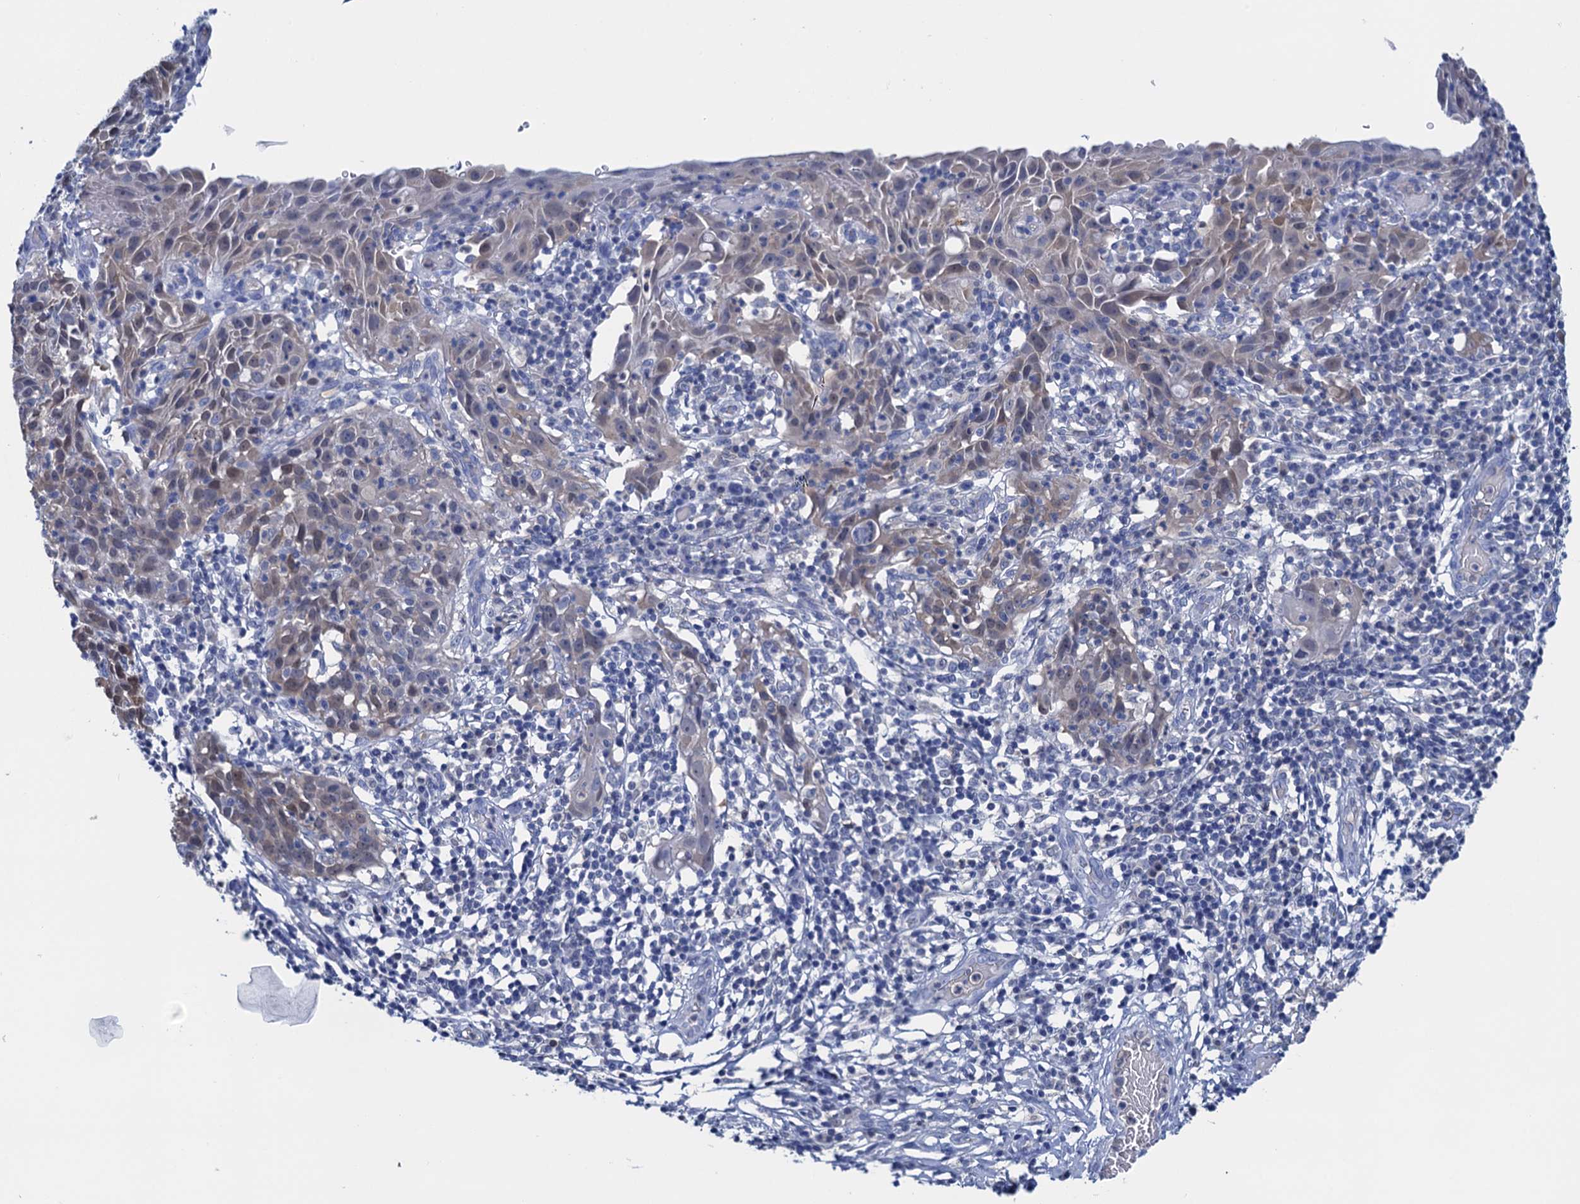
{"staining": {"intensity": "weak", "quantity": "<25%", "location": "cytoplasmic/membranous,nuclear"}, "tissue": "cervical cancer", "cell_type": "Tumor cells", "image_type": "cancer", "snomed": [{"axis": "morphology", "description": "Squamous cell carcinoma, NOS"}, {"axis": "topography", "description": "Cervix"}], "caption": "Cervical cancer (squamous cell carcinoma) was stained to show a protein in brown. There is no significant positivity in tumor cells.", "gene": "FAH", "patient": {"sex": "female", "age": 50}}